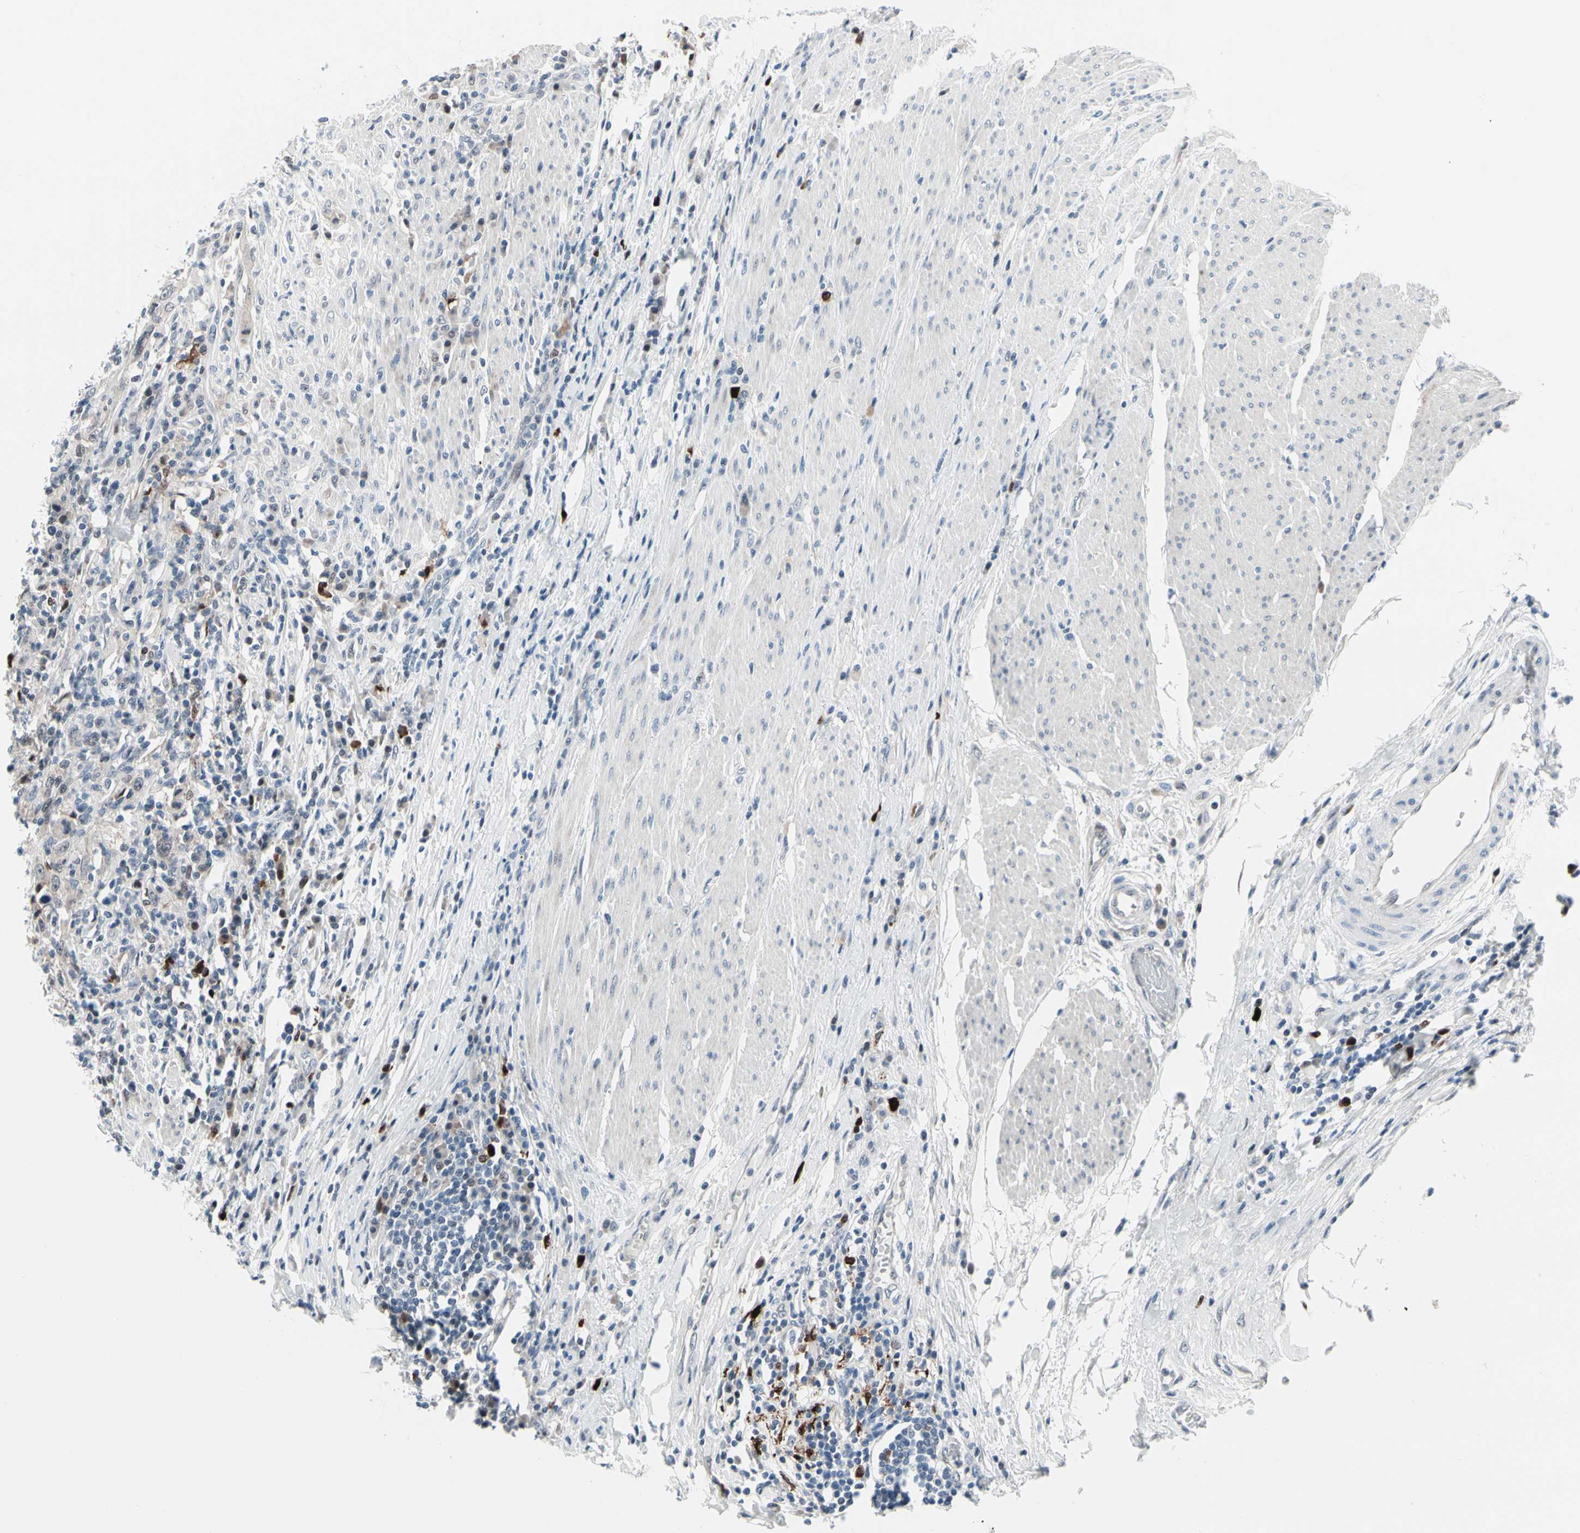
{"staining": {"intensity": "weak", "quantity": "25%-75%", "location": "cytoplasmic/membranous"}, "tissue": "urothelial cancer", "cell_type": "Tumor cells", "image_type": "cancer", "snomed": [{"axis": "morphology", "description": "Urothelial carcinoma, High grade"}, {"axis": "topography", "description": "Urinary bladder"}], "caption": "Weak cytoplasmic/membranous positivity is seen in approximately 25%-75% of tumor cells in high-grade urothelial carcinoma. (DAB (3,3'-diaminobenzidine) IHC with brightfield microscopy, high magnification).", "gene": "TXN", "patient": {"sex": "male", "age": 61}}